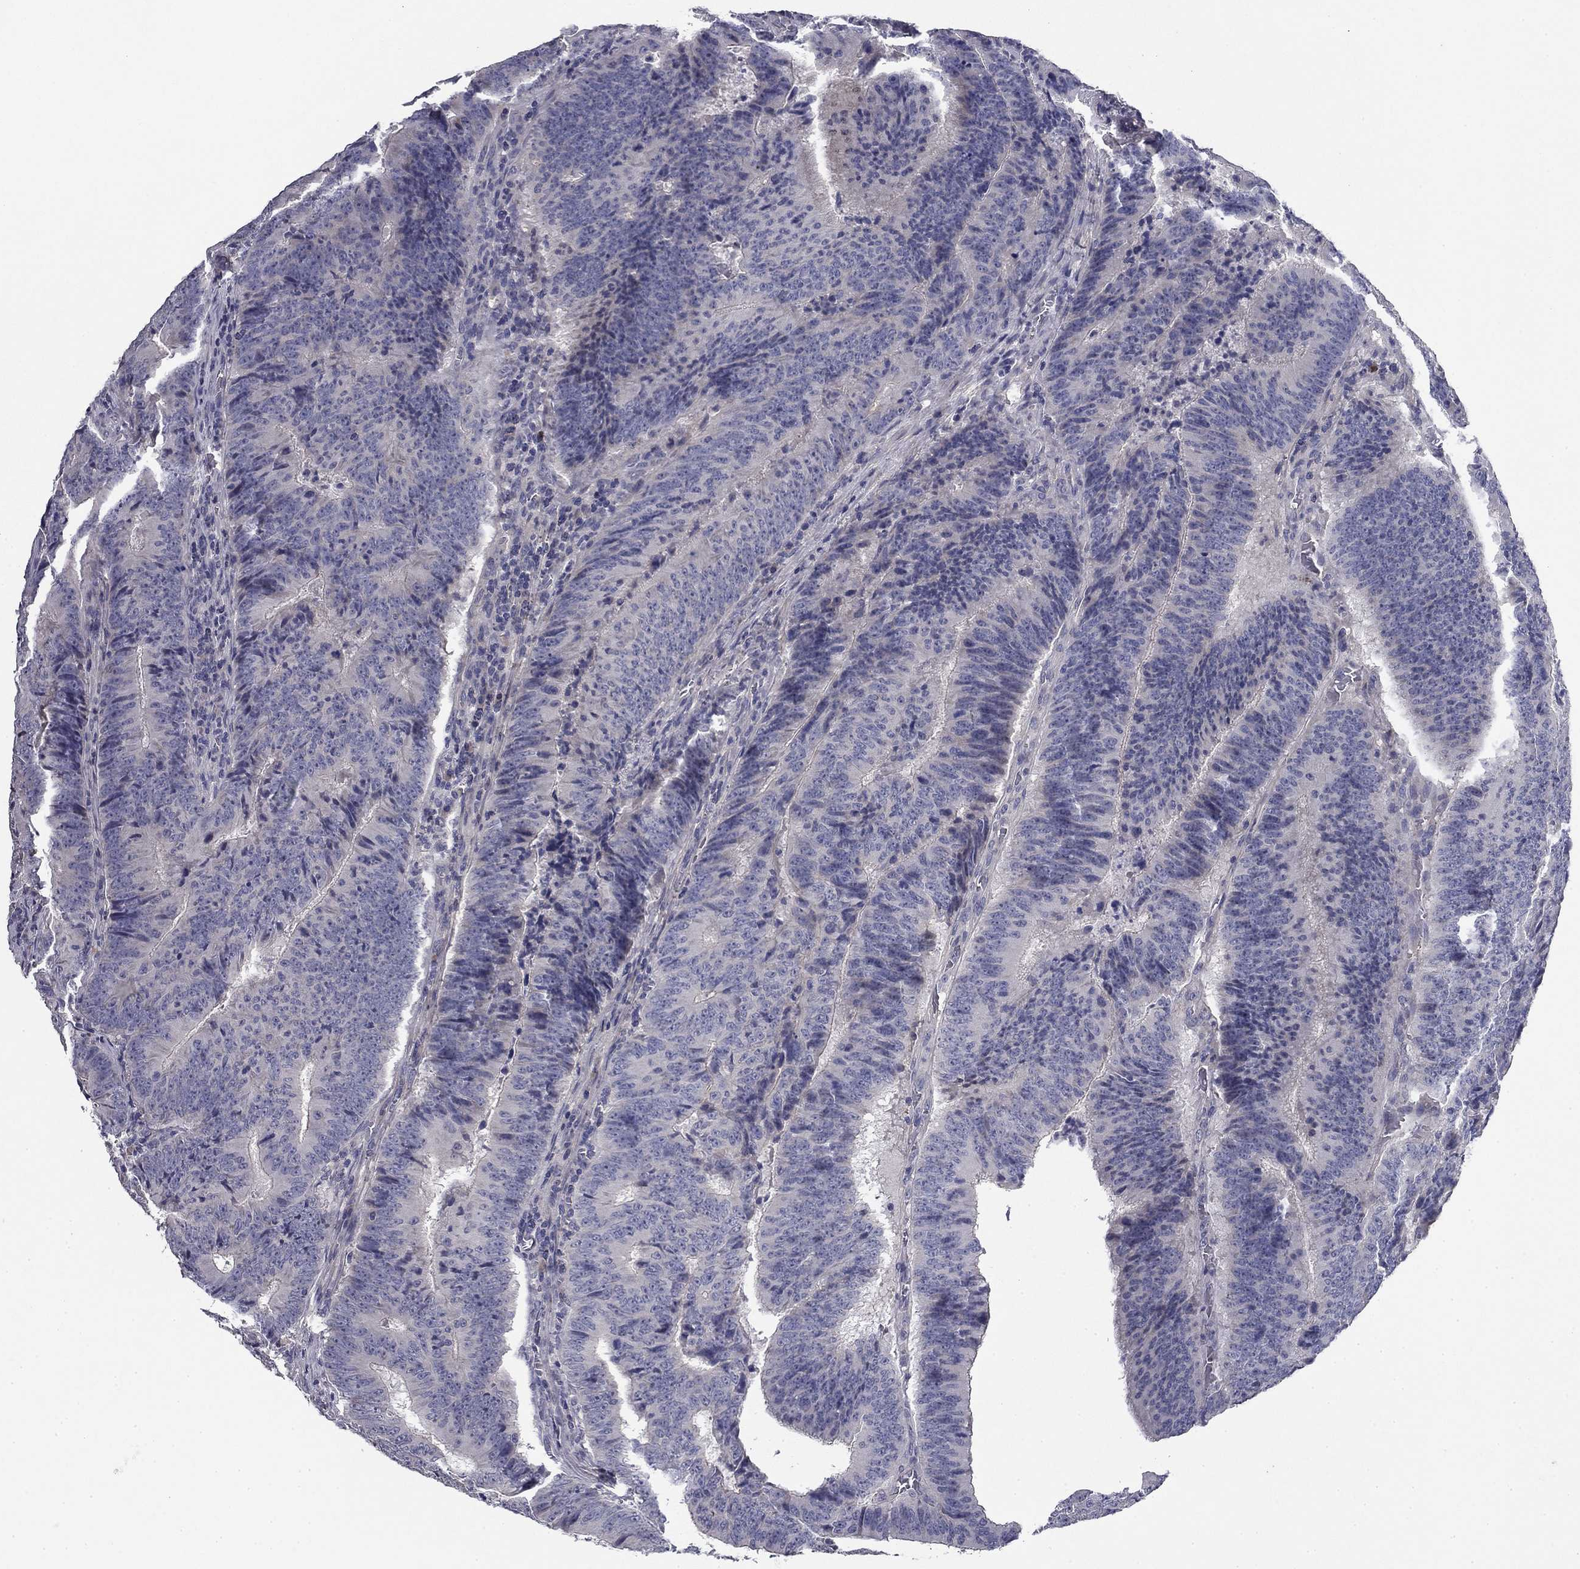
{"staining": {"intensity": "negative", "quantity": "none", "location": "none"}, "tissue": "colorectal cancer", "cell_type": "Tumor cells", "image_type": "cancer", "snomed": [{"axis": "morphology", "description": "Adenocarcinoma, NOS"}, {"axis": "topography", "description": "Colon"}], "caption": "Immunohistochemistry (IHC) of colorectal adenocarcinoma displays no staining in tumor cells.", "gene": "COL2A1", "patient": {"sex": "female", "age": 82}}